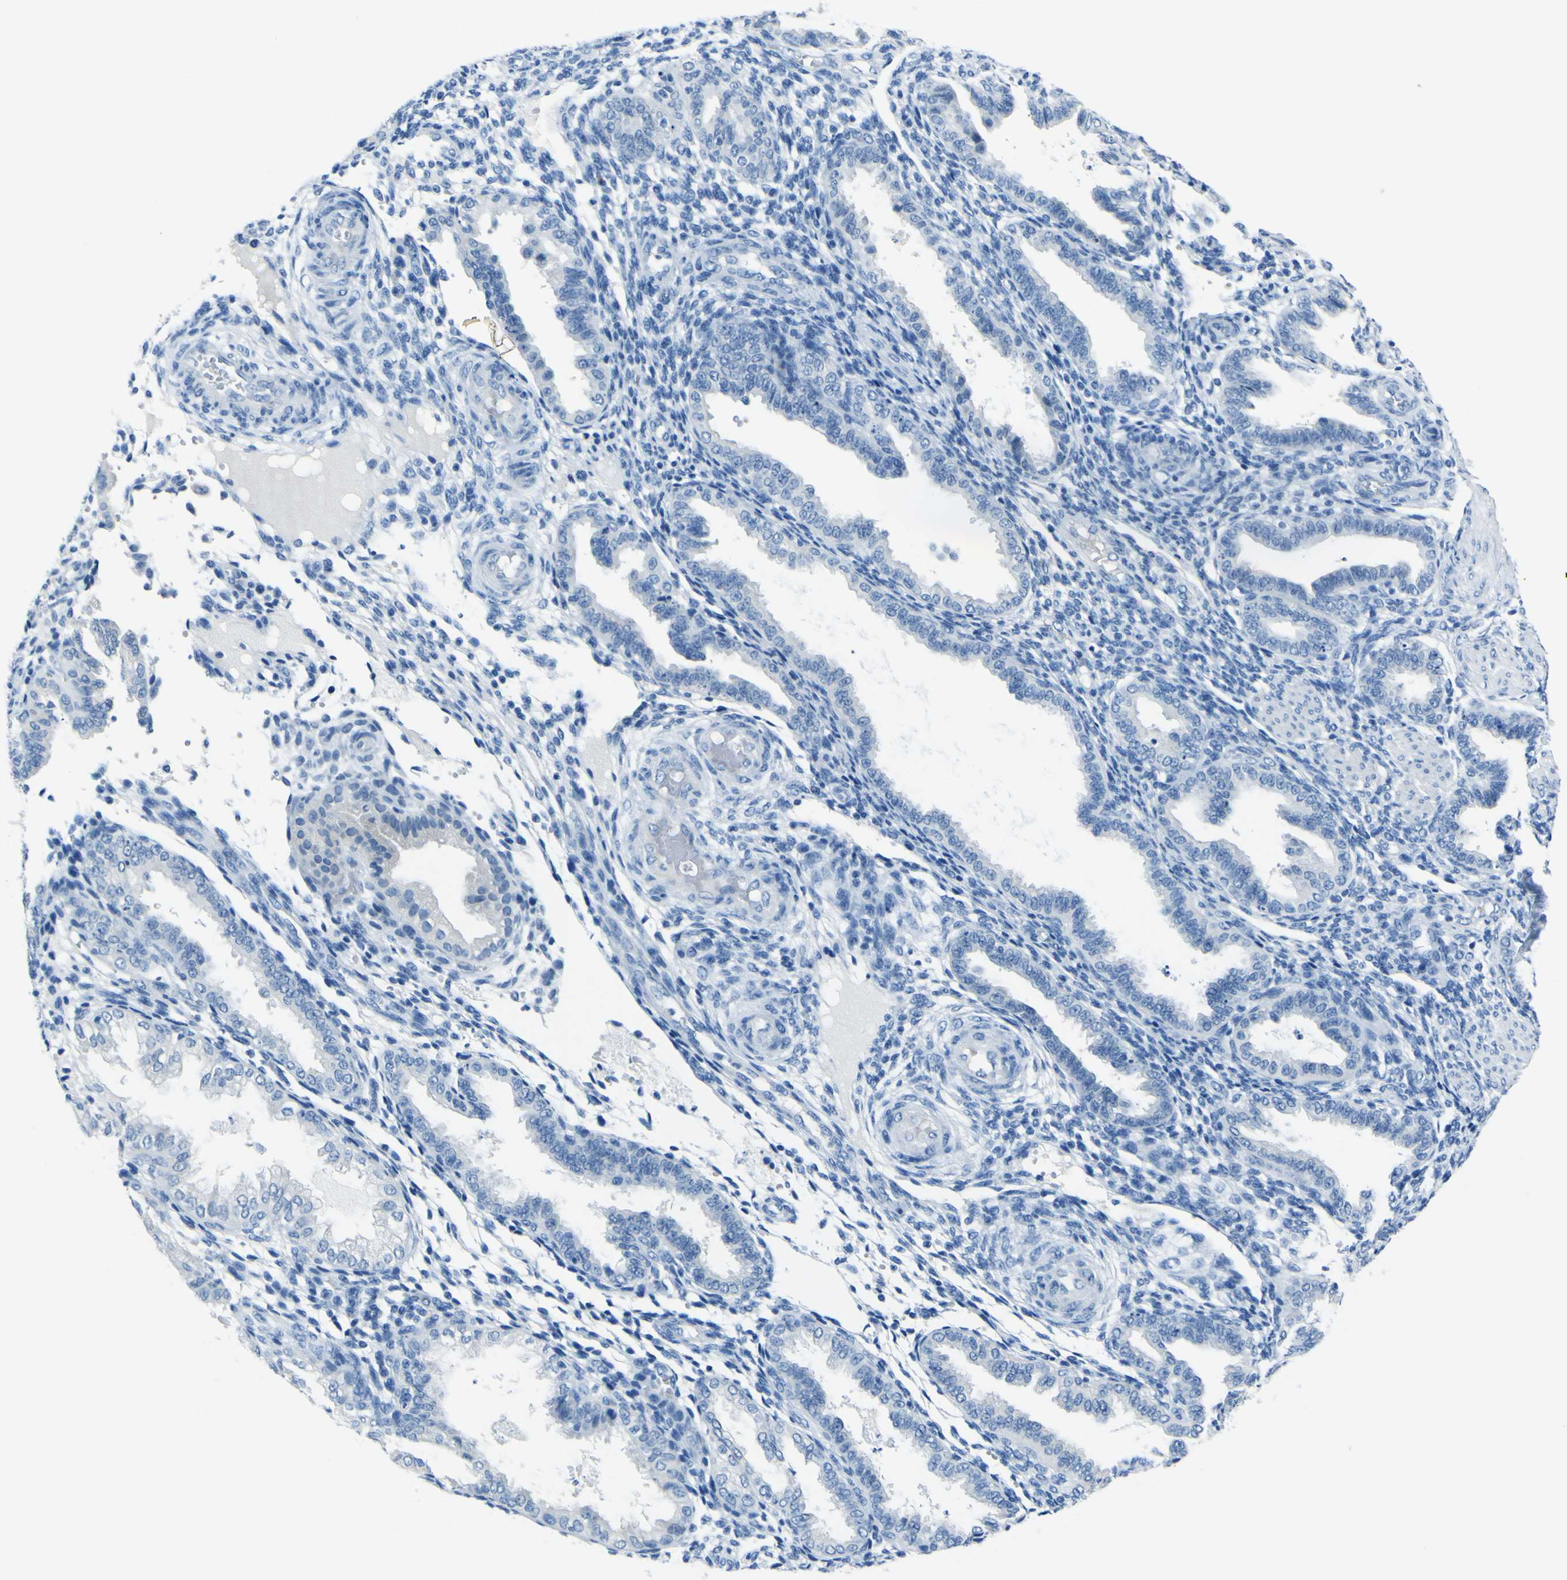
{"staining": {"intensity": "negative", "quantity": "none", "location": "none"}, "tissue": "endometrium", "cell_type": "Cells in endometrial stroma", "image_type": "normal", "snomed": [{"axis": "morphology", "description": "Normal tissue, NOS"}, {"axis": "topography", "description": "Endometrium"}], "caption": "The micrograph demonstrates no staining of cells in endometrial stroma in normal endometrium. (DAB immunohistochemistry visualized using brightfield microscopy, high magnification).", "gene": "PHKG1", "patient": {"sex": "female", "age": 33}}